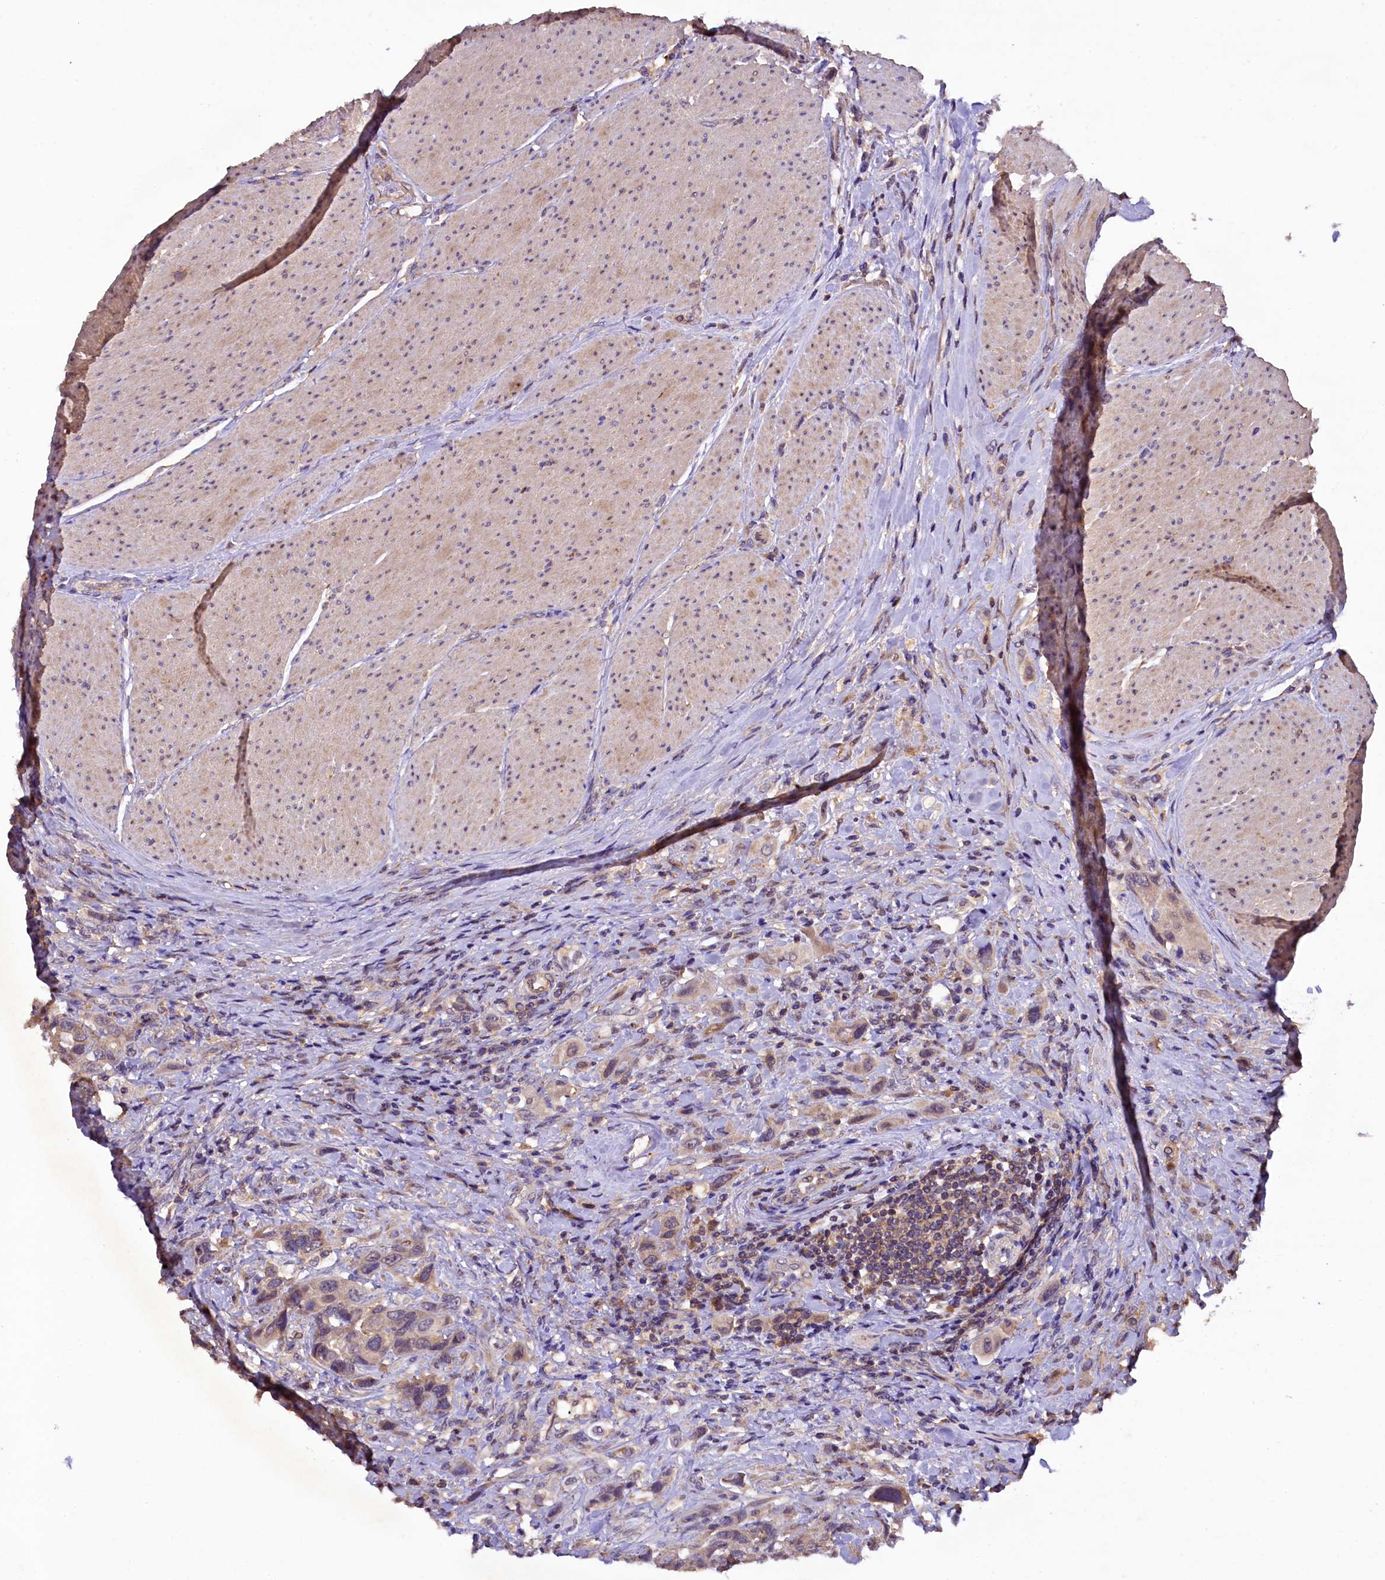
{"staining": {"intensity": "weak", "quantity": ">75%", "location": "cytoplasmic/membranous,nuclear"}, "tissue": "urothelial cancer", "cell_type": "Tumor cells", "image_type": "cancer", "snomed": [{"axis": "morphology", "description": "Urothelial carcinoma, High grade"}, {"axis": "topography", "description": "Urinary bladder"}], "caption": "Immunohistochemical staining of human urothelial cancer displays low levels of weak cytoplasmic/membranous and nuclear expression in about >75% of tumor cells.", "gene": "PLXNB1", "patient": {"sex": "male", "age": 50}}